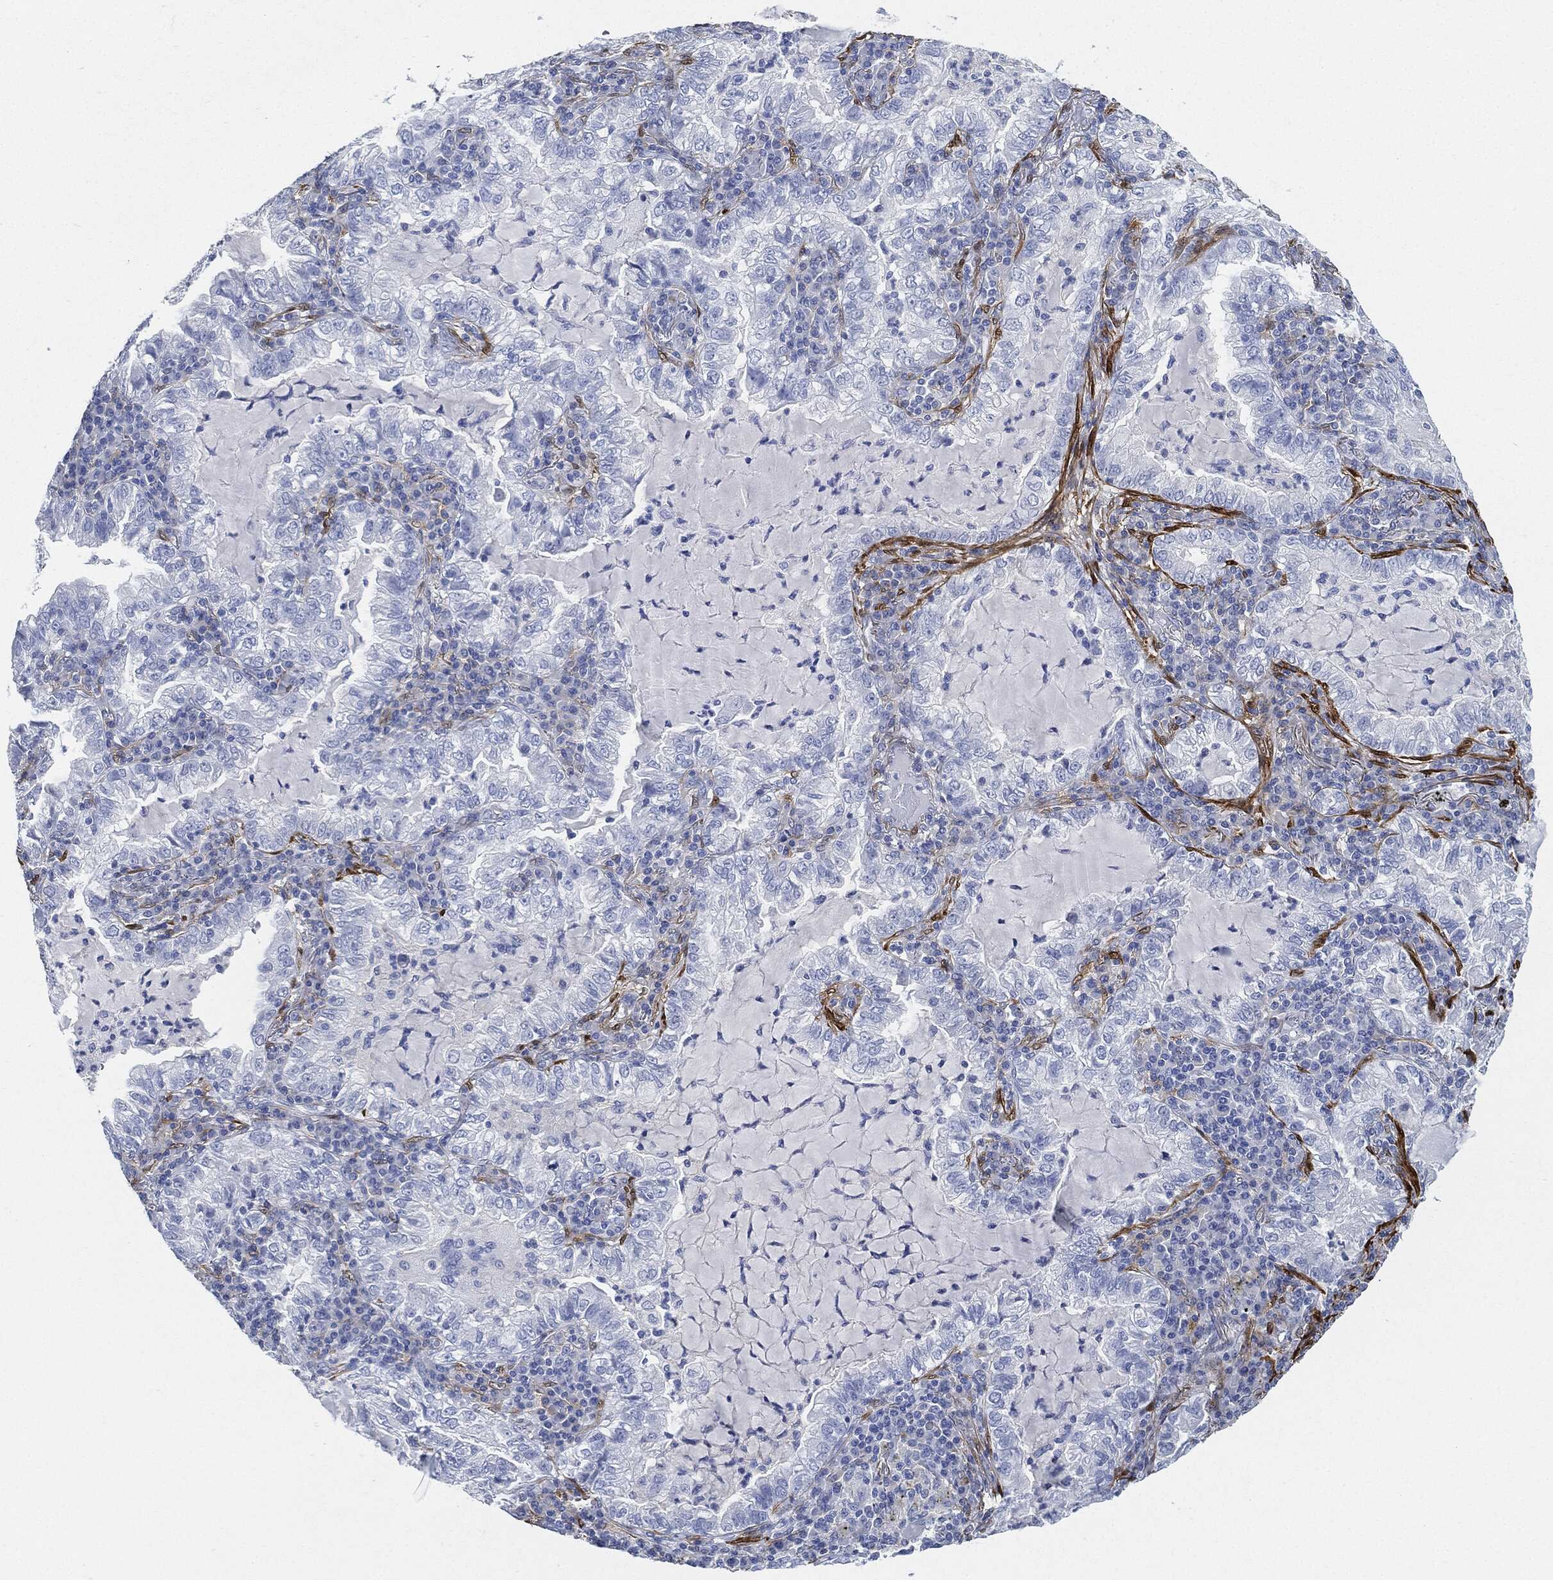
{"staining": {"intensity": "negative", "quantity": "none", "location": "none"}, "tissue": "lung cancer", "cell_type": "Tumor cells", "image_type": "cancer", "snomed": [{"axis": "morphology", "description": "Adenocarcinoma, NOS"}, {"axis": "topography", "description": "Lung"}], "caption": "Tumor cells are negative for brown protein staining in adenocarcinoma (lung).", "gene": "TAGLN", "patient": {"sex": "female", "age": 73}}